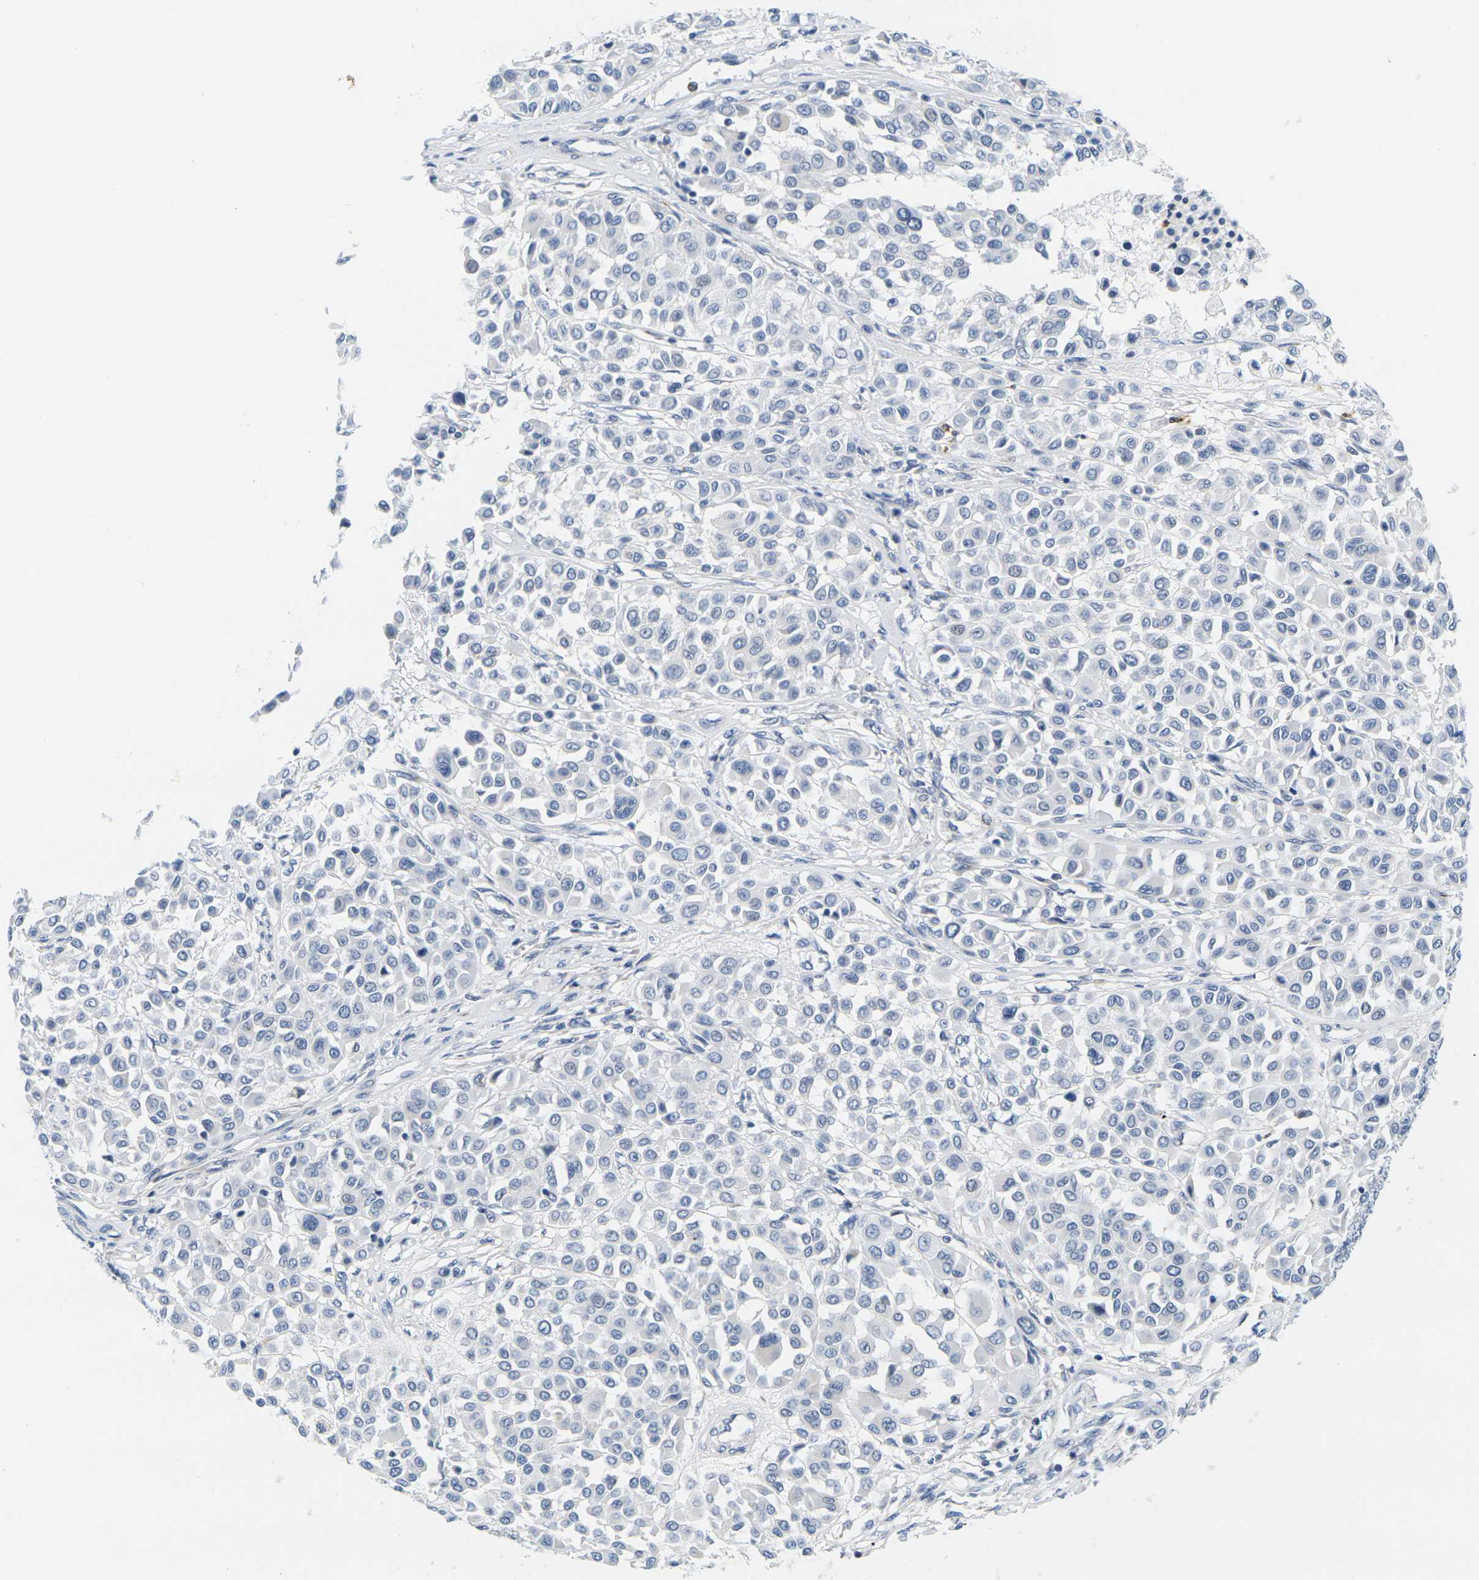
{"staining": {"intensity": "negative", "quantity": "none", "location": "none"}, "tissue": "melanoma", "cell_type": "Tumor cells", "image_type": "cancer", "snomed": [{"axis": "morphology", "description": "Malignant melanoma, Metastatic site"}, {"axis": "topography", "description": "Soft tissue"}], "caption": "This is an immunohistochemistry (IHC) image of human malignant melanoma (metastatic site). There is no positivity in tumor cells.", "gene": "KLK5", "patient": {"sex": "male", "age": 41}}